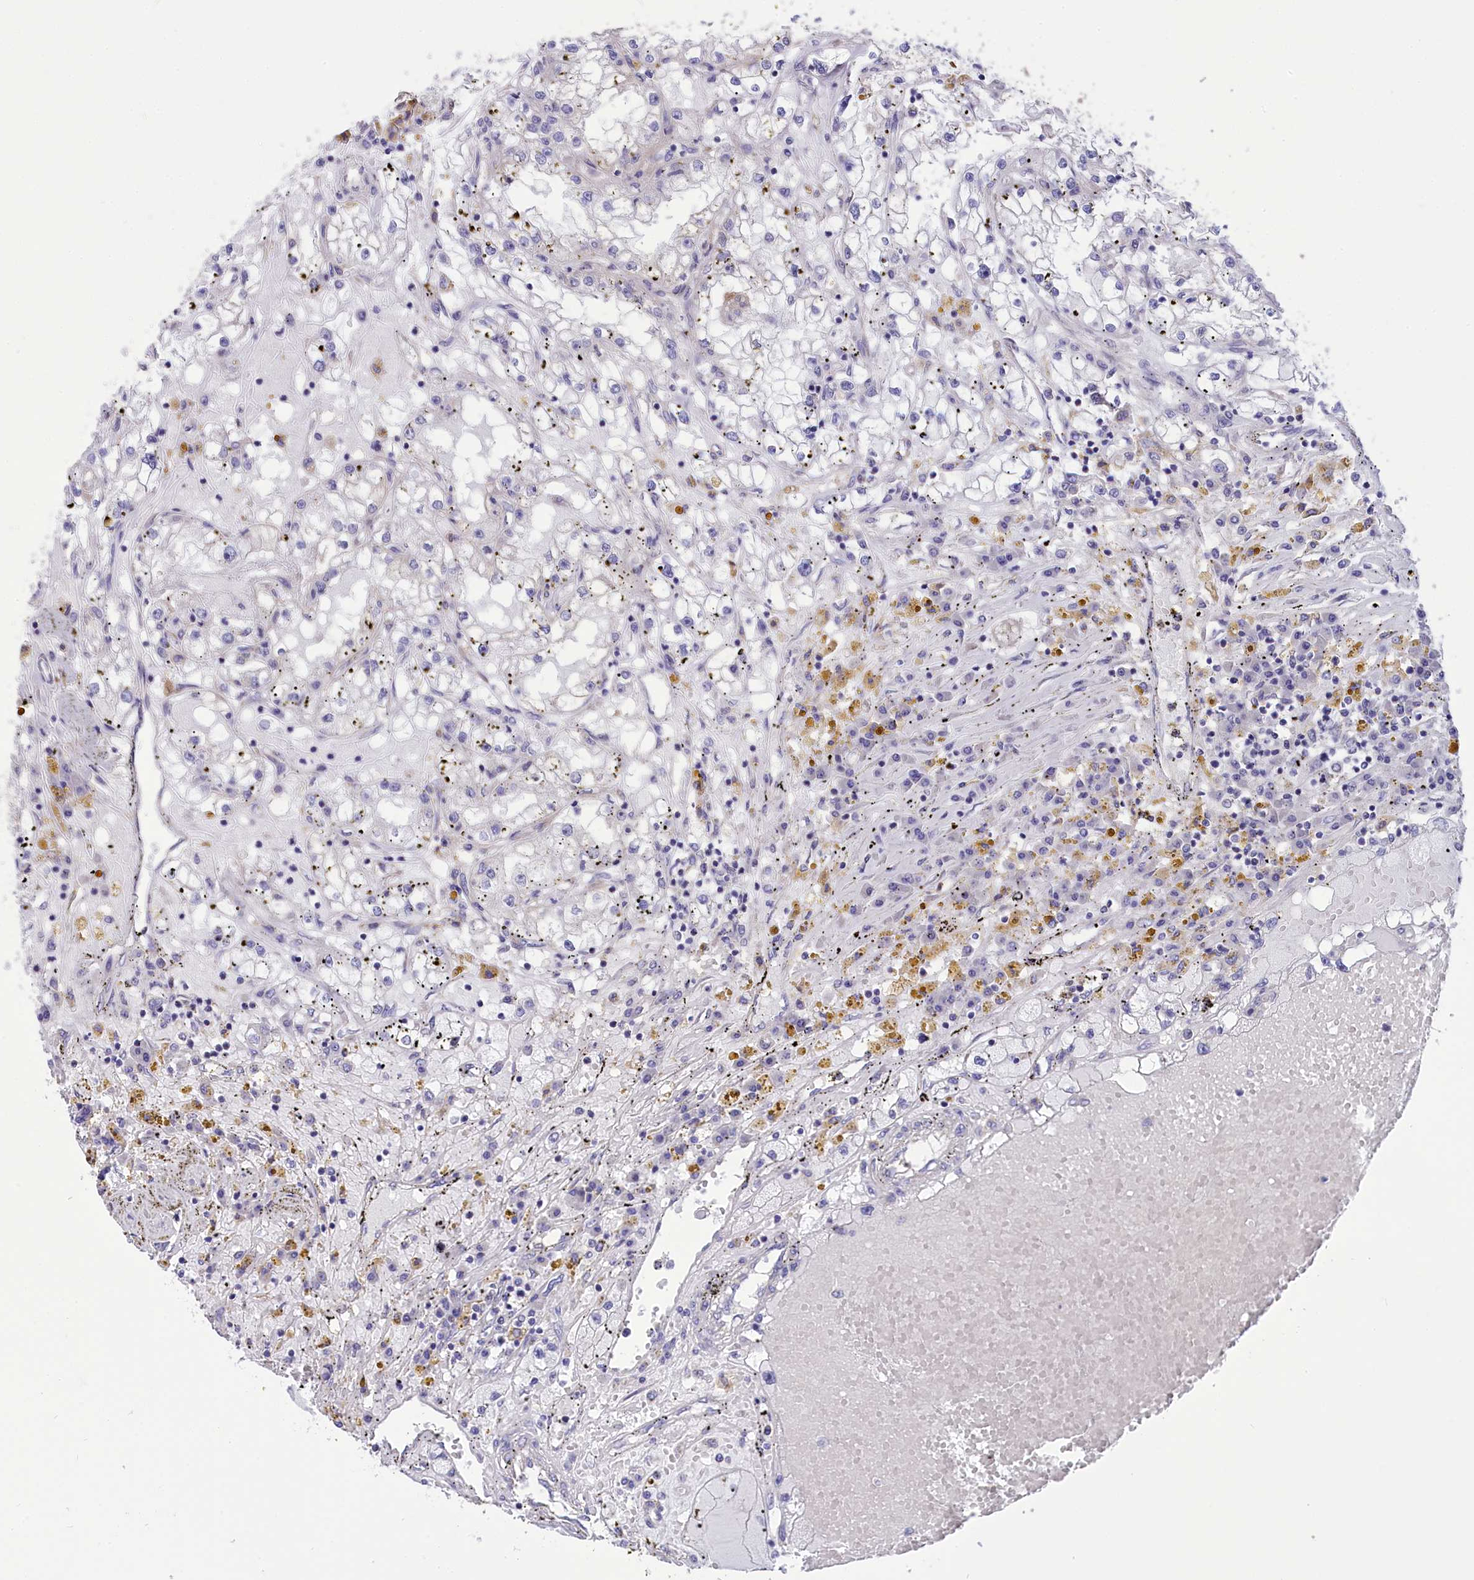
{"staining": {"intensity": "negative", "quantity": "none", "location": "none"}, "tissue": "renal cancer", "cell_type": "Tumor cells", "image_type": "cancer", "snomed": [{"axis": "morphology", "description": "Adenocarcinoma, NOS"}, {"axis": "topography", "description": "Kidney"}], "caption": "The image shows no staining of tumor cells in renal cancer. Brightfield microscopy of IHC stained with DAB (brown) and hematoxylin (blue), captured at high magnification.", "gene": "CYP2U1", "patient": {"sex": "male", "age": 56}}